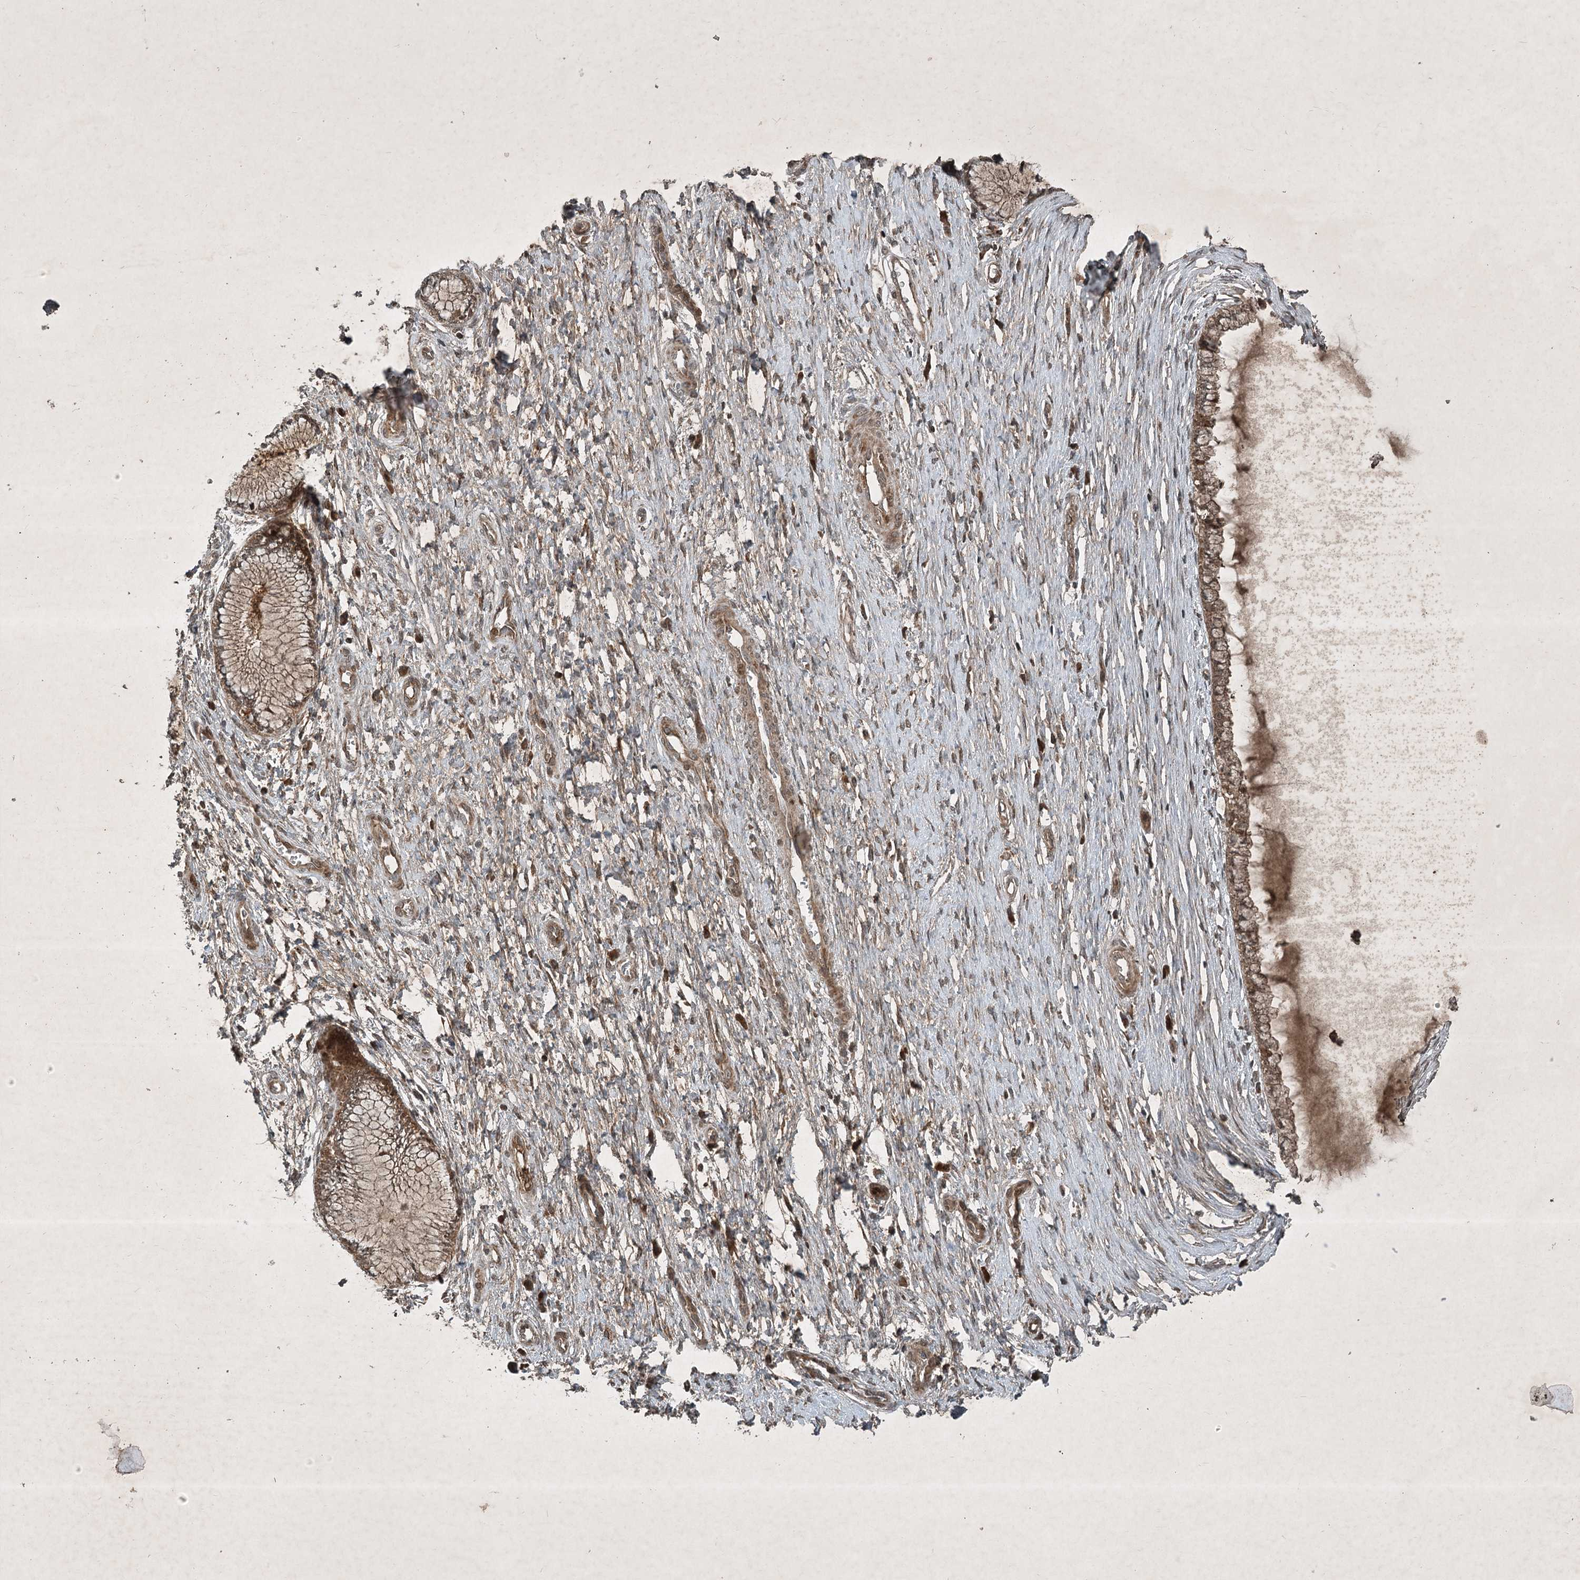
{"staining": {"intensity": "moderate", "quantity": ">75%", "location": "cytoplasmic/membranous,nuclear"}, "tissue": "cervix", "cell_type": "Glandular cells", "image_type": "normal", "snomed": [{"axis": "morphology", "description": "Normal tissue, NOS"}, {"axis": "topography", "description": "Cervix"}], "caption": "IHC image of unremarkable cervix stained for a protein (brown), which shows medium levels of moderate cytoplasmic/membranous,nuclear expression in about >75% of glandular cells.", "gene": "UNC93A", "patient": {"sex": "female", "age": 55}}